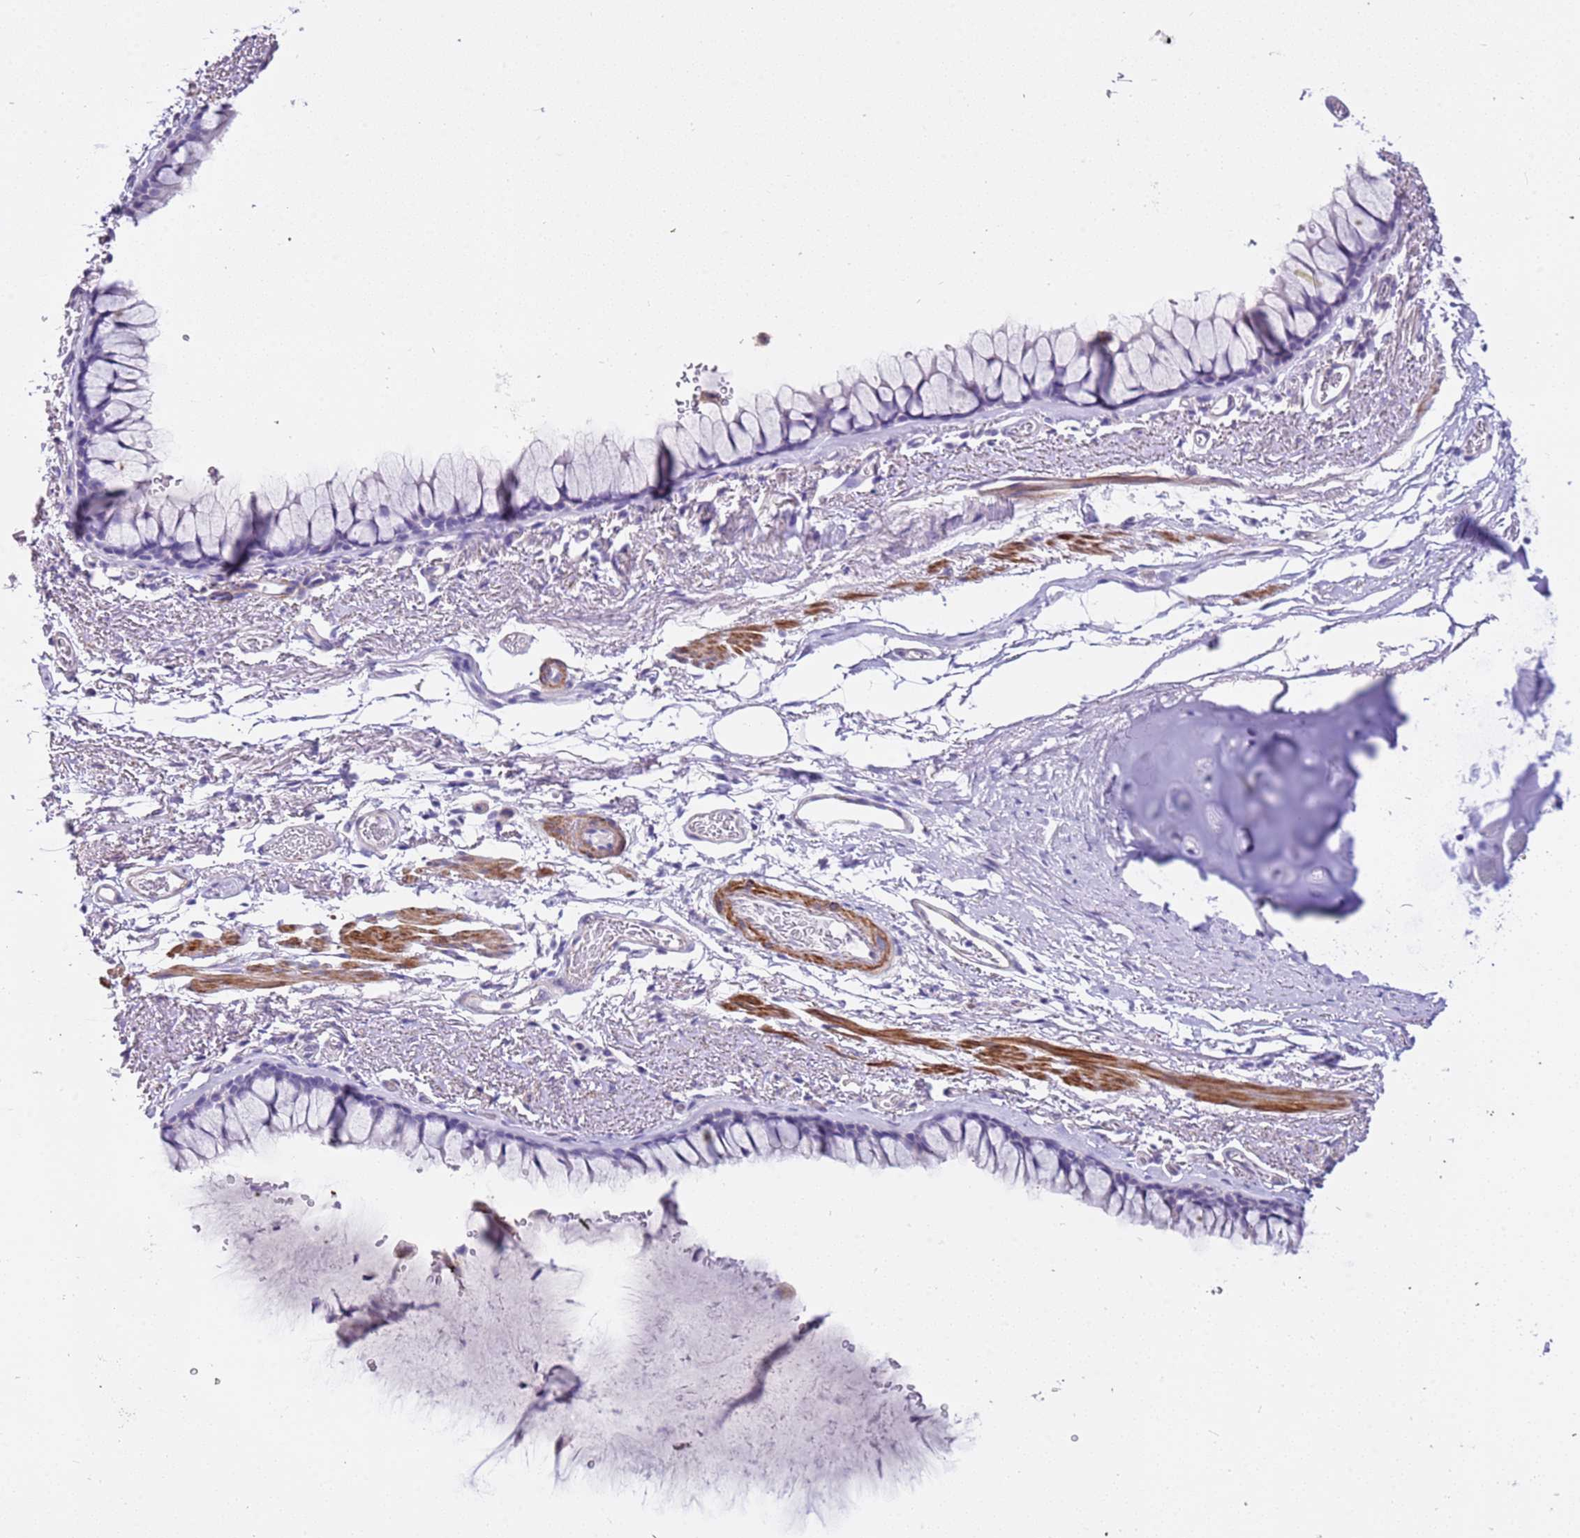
{"staining": {"intensity": "negative", "quantity": "none", "location": "none"}, "tissue": "bronchus", "cell_type": "Respiratory epithelial cells", "image_type": "normal", "snomed": [{"axis": "morphology", "description": "Normal tissue, NOS"}, {"axis": "topography", "description": "Bronchus"}], "caption": "The micrograph demonstrates no staining of respiratory epithelial cells in normal bronchus. The staining was performed using DAB (3,3'-diaminobenzidine) to visualize the protein expression in brown, while the nuclei were stained in blue with hematoxylin (Magnification: 20x).", "gene": "PCGF2", "patient": {"sex": "male", "age": 65}}